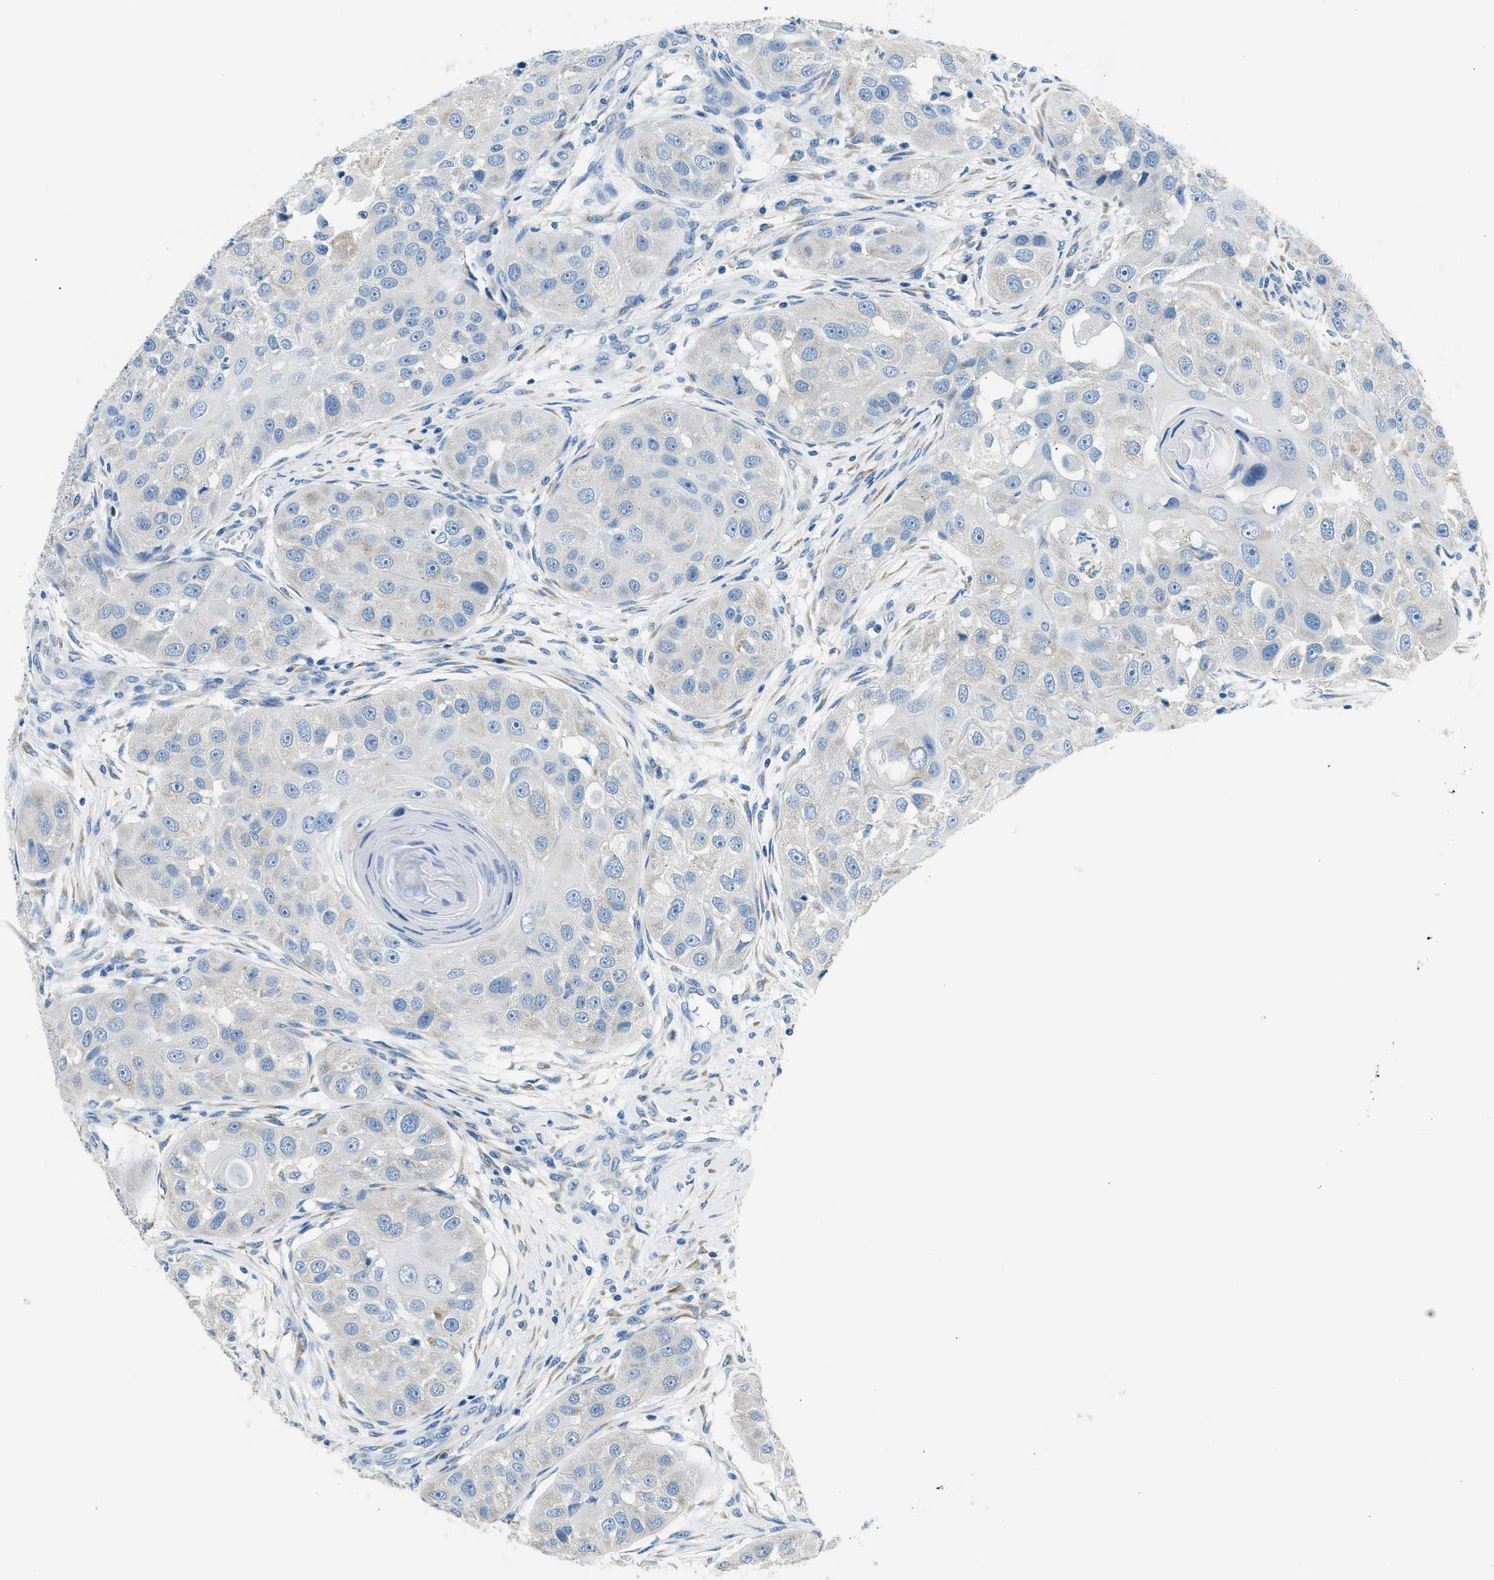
{"staining": {"intensity": "negative", "quantity": "none", "location": "none"}, "tissue": "head and neck cancer", "cell_type": "Tumor cells", "image_type": "cancer", "snomed": [{"axis": "morphology", "description": "Normal tissue, NOS"}, {"axis": "morphology", "description": "Squamous cell carcinoma, NOS"}, {"axis": "topography", "description": "Skeletal muscle"}, {"axis": "topography", "description": "Head-Neck"}], "caption": "The IHC micrograph has no significant positivity in tumor cells of head and neck cancer tissue.", "gene": "CLDN18", "patient": {"sex": "male", "age": 51}}